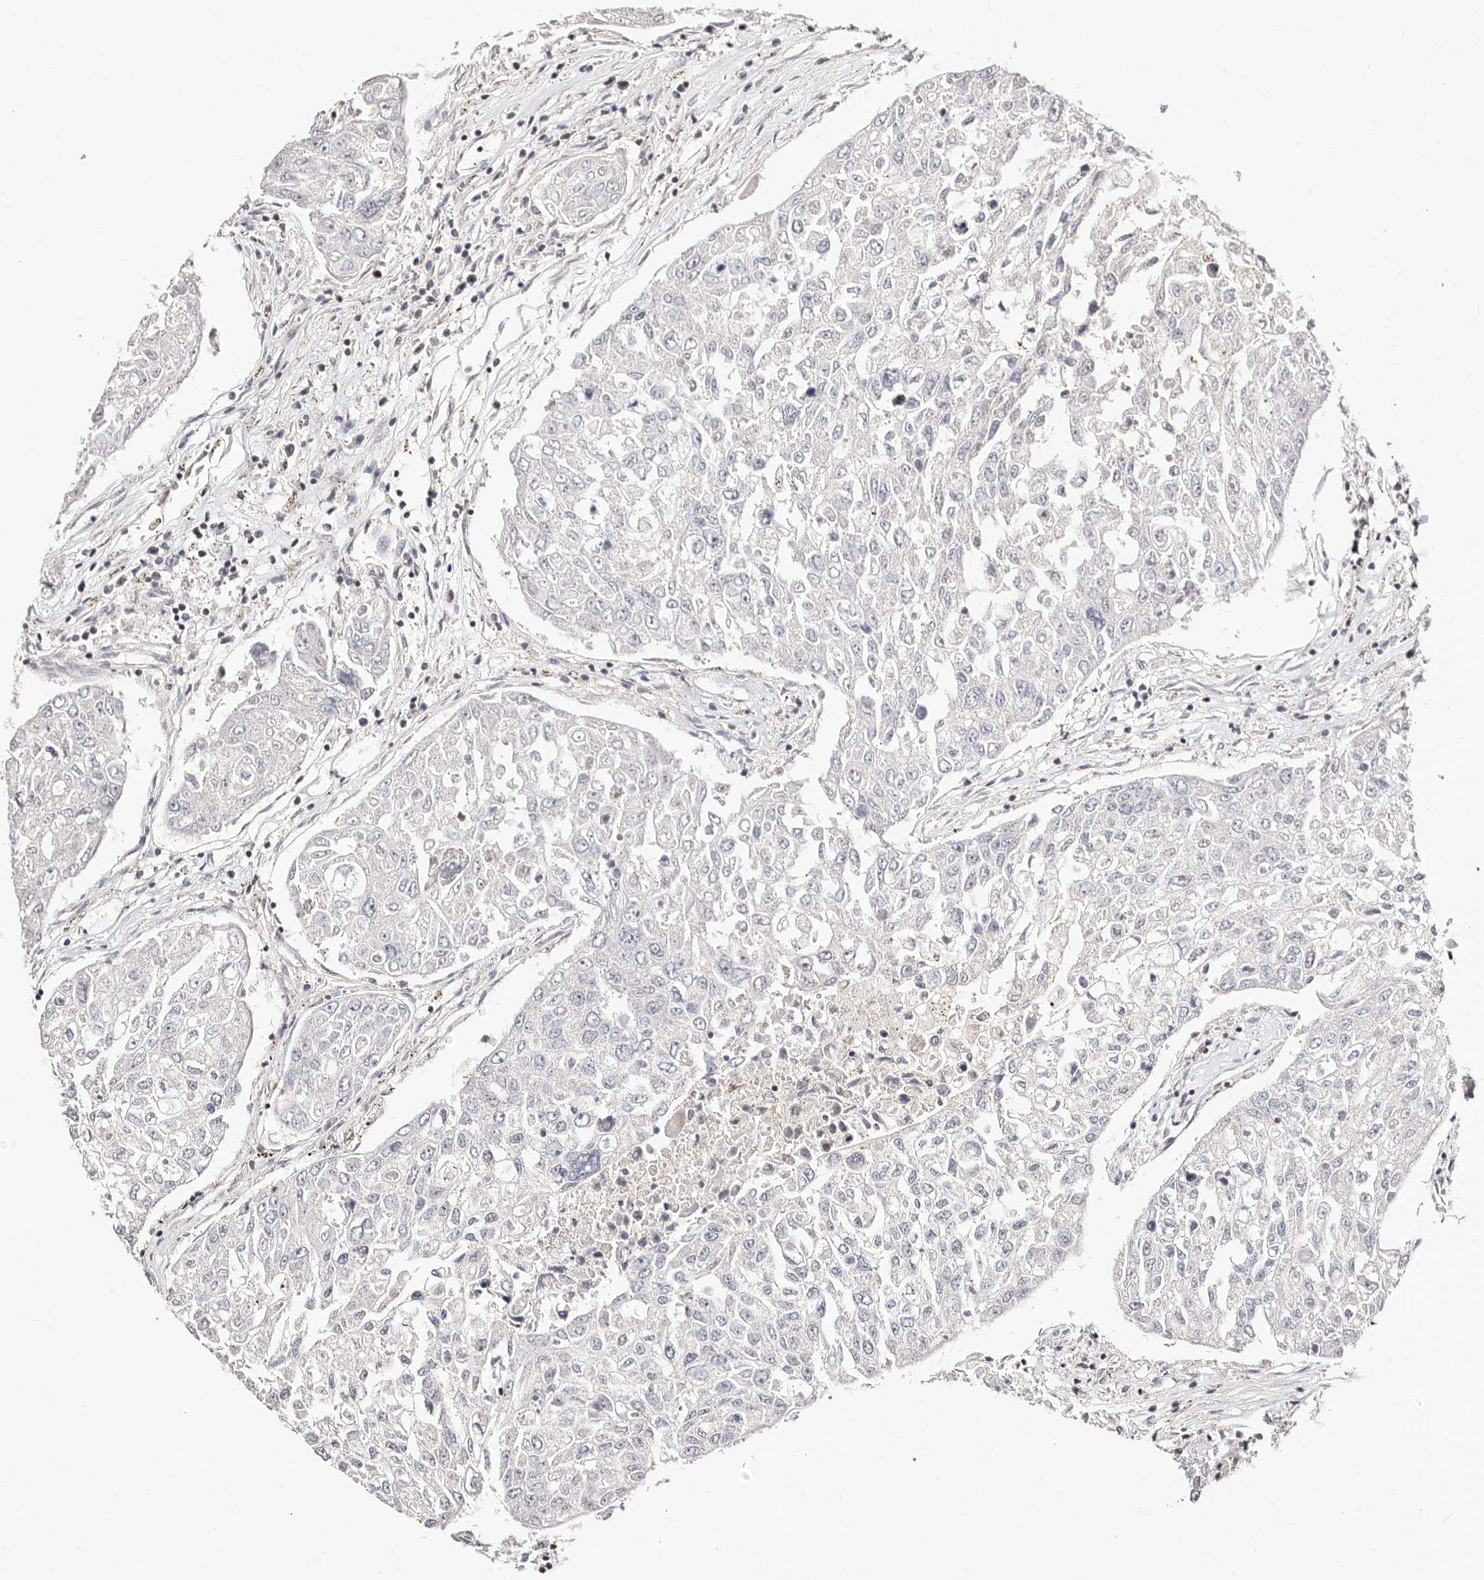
{"staining": {"intensity": "negative", "quantity": "none", "location": "none"}, "tissue": "urothelial cancer", "cell_type": "Tumor cells", "image_type": "cancer", "snomed": [{"axis": "morphology", "description": "Urothelial carcinoma, High grade"}, {"axis": "topography", "description": "Lymph node"}, {"axis": "topography", "description": "Urinary bladder"}], "caption": "Tumor cells show no significant expression in urothelial cancer.", "gene": "STAT5A", "patient": {"sex": "male", "age": 51}}